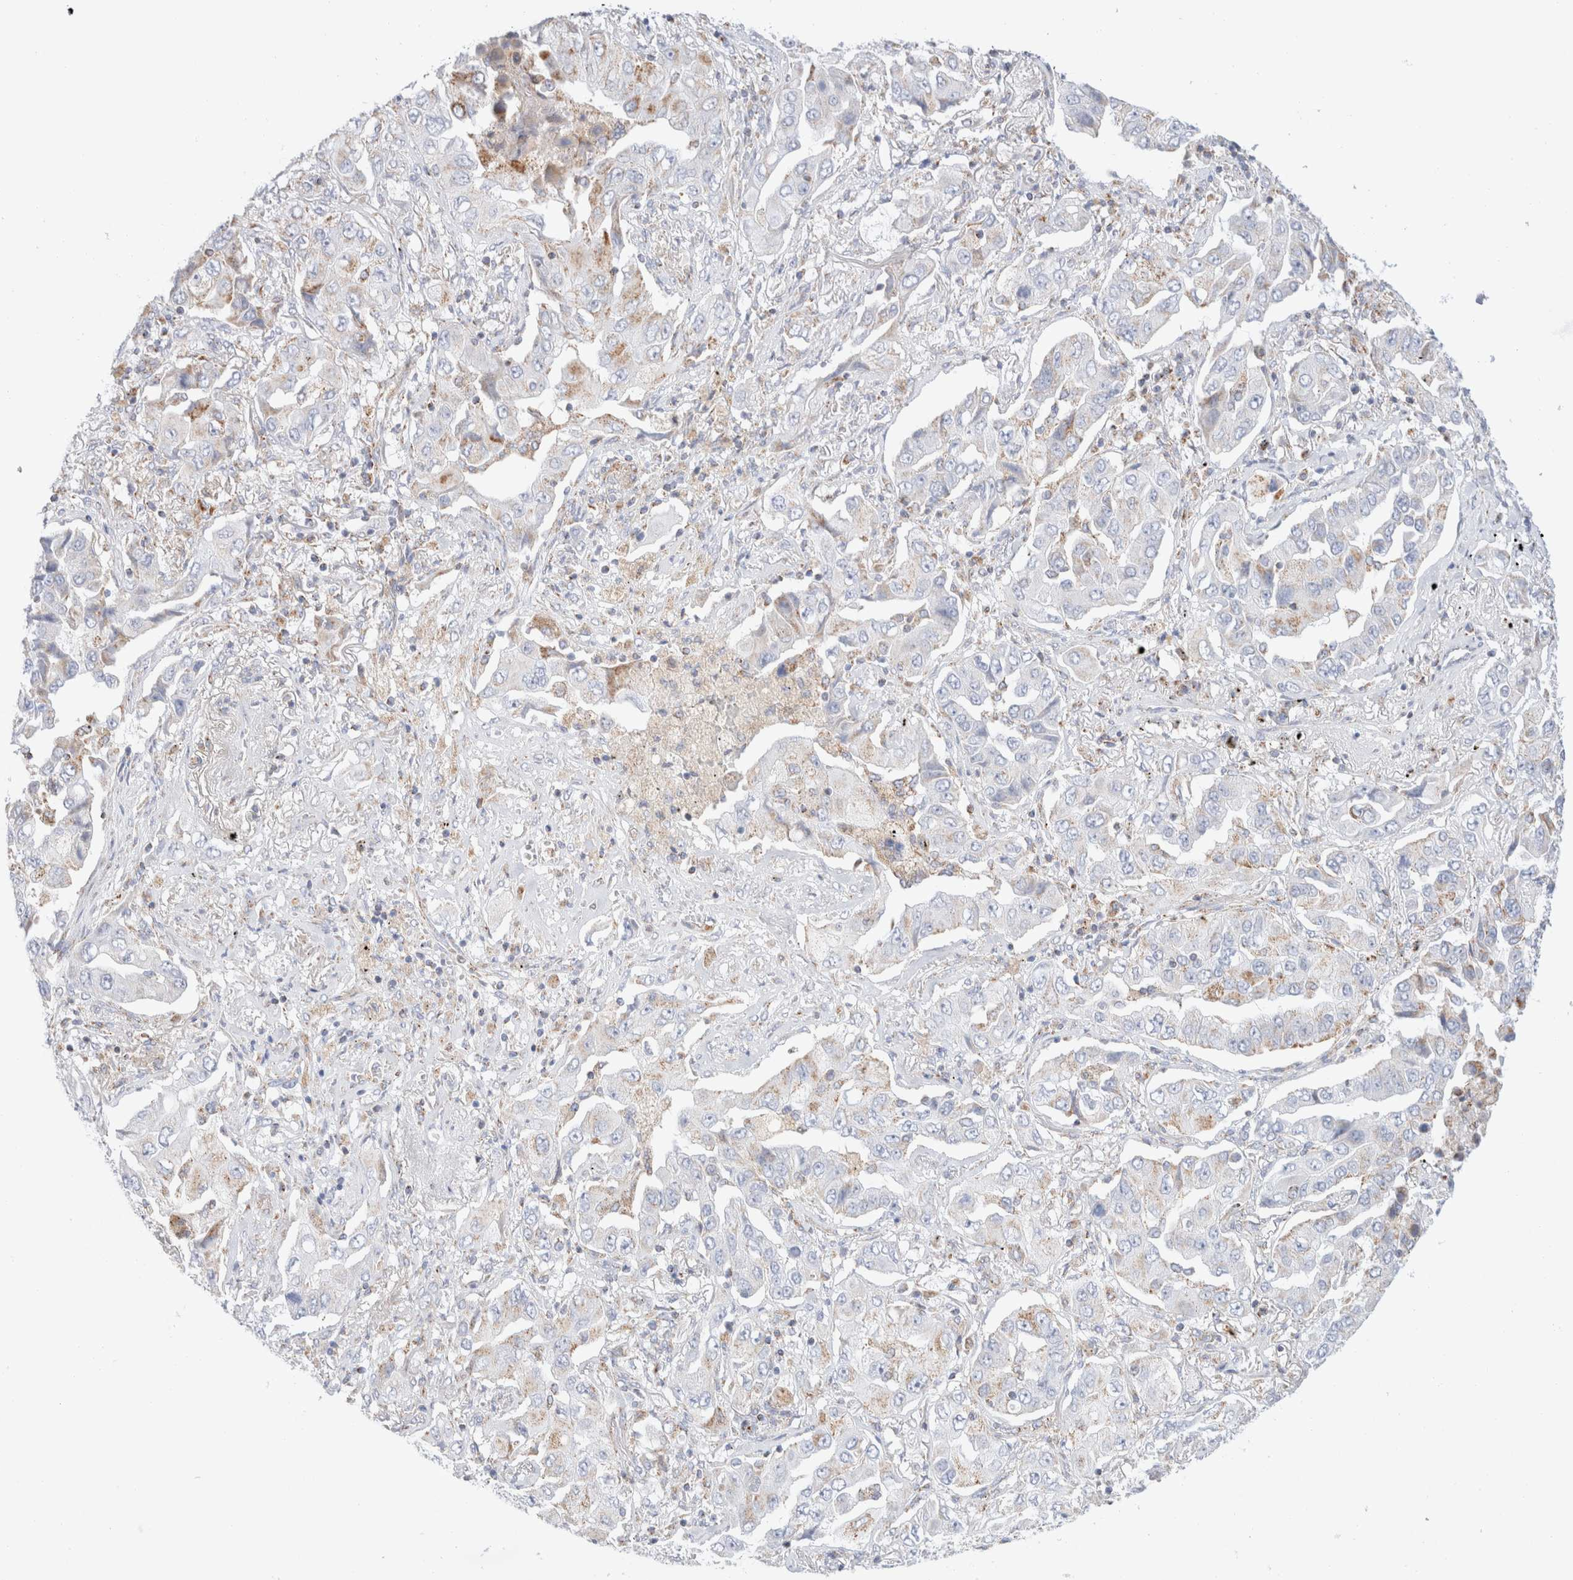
{"staining": {"intensity": "weak", "quantity": "<25%", "location": "cytoplasmic/membranous"}, "tissue": "lung cancer", "cell_type": "Tumor cells", "image_type": "cancer", "snomed": [{"axis": "morphology", "description": "Adenocarcinoma, NOS"}, {"axis": "topography", "description": "Lung"}], "caption": "Immunohistochemistry photomicrograph of human adenocarcinoma (lung) stained for a protein (brown), which shows no positivity in tumor cells.", "gene": "ATP6V1C1", "patient": {"sex": "female", "age": 65}}